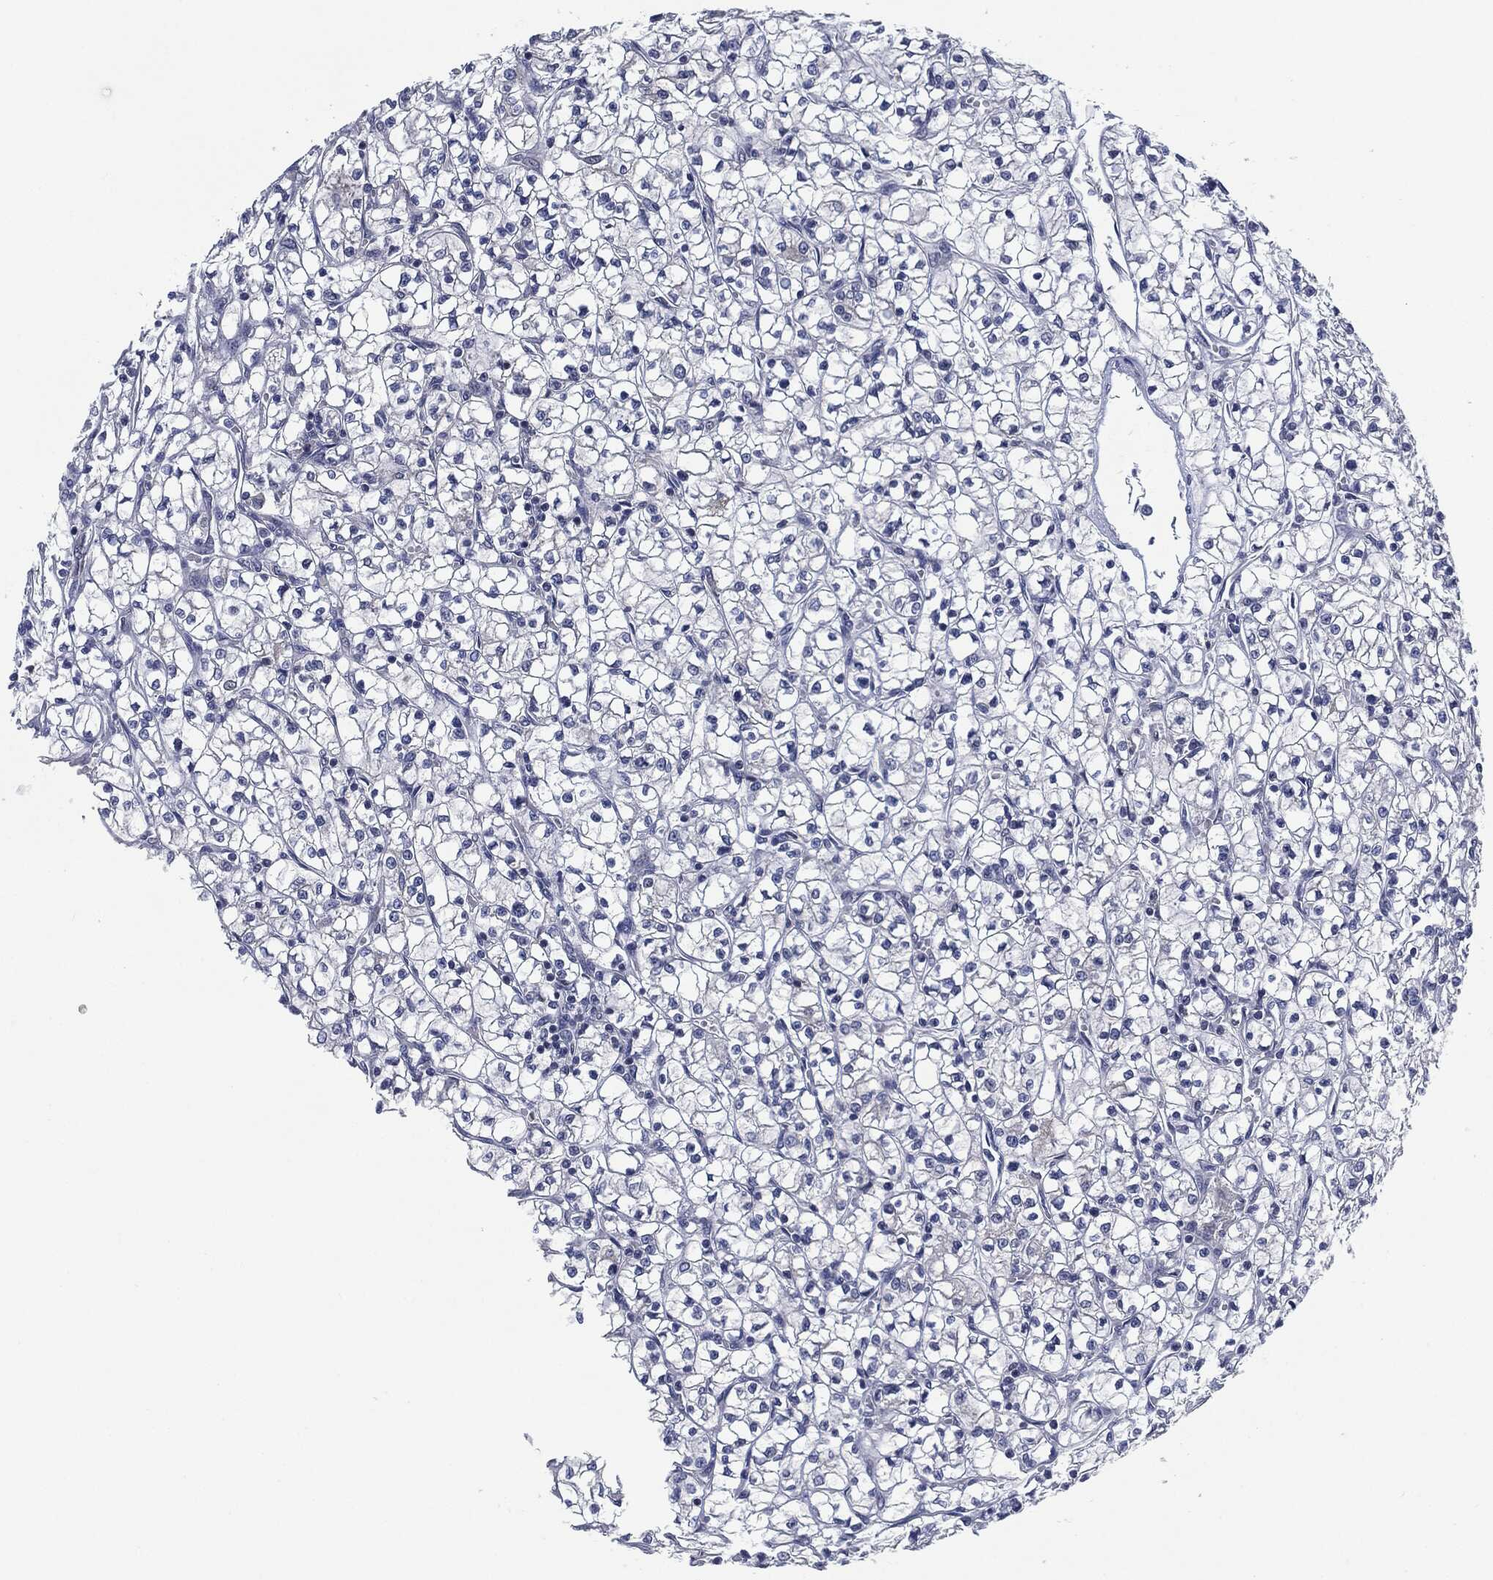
{"staining": {"intensity": "negative", "quantity": "none", "location": "none"}, "tissue": "renal cancer", "cell_type": "Tumor cells", "image_type": "cancer", "snomed": [{"axis": "morphology", "description": "Adenocarcinoma, NOS"}, {"axis": "topography", "description": "Kidney"}], "caption": "The photomicrograph exhibits no staining of tumor cells in adenocarcinoma (renal).", "gene": "IL2RG", "patient": {"sex": "female", "age": 64}}